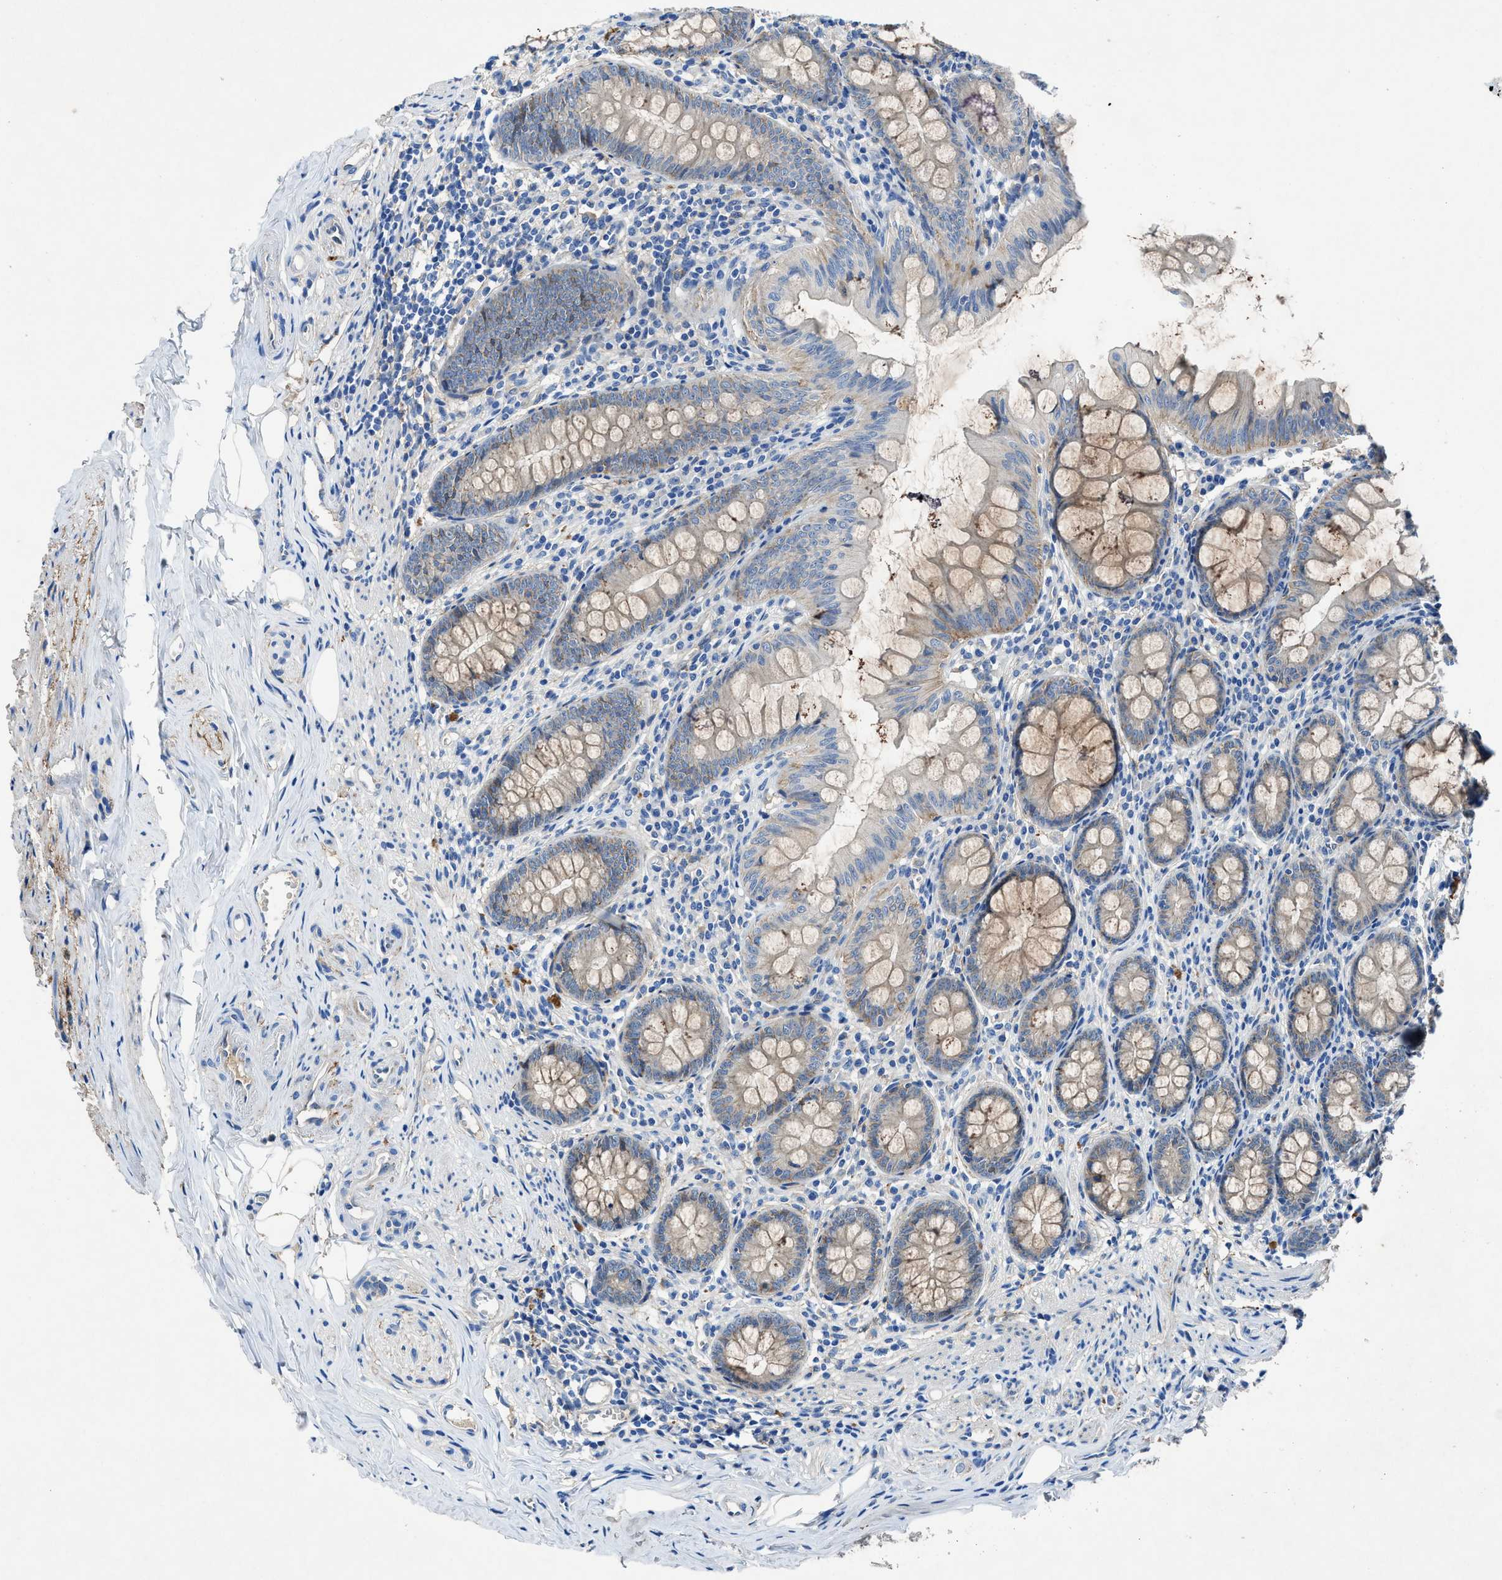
{"staining": {"intensity": "moderate", "quantity": "<25%", "location": "cytoplasmic/membranous"}, "tissue": "appendix", "cell_type": "Glandular cells", "image_type": "normal", "snomed": [{"axis": "morphology", "description": "Normal tissue, NOS"}, {"axis": "topography", "description": "Appendix"}], "caption": "Immunohistochemistry of benign human appendix reveals low levels of moderate cytoplasmic/membranous staining in approximately <25% of glandular cells.", "gene": "PTGFRN", "patient": {"sex": "female", "age": 77}}